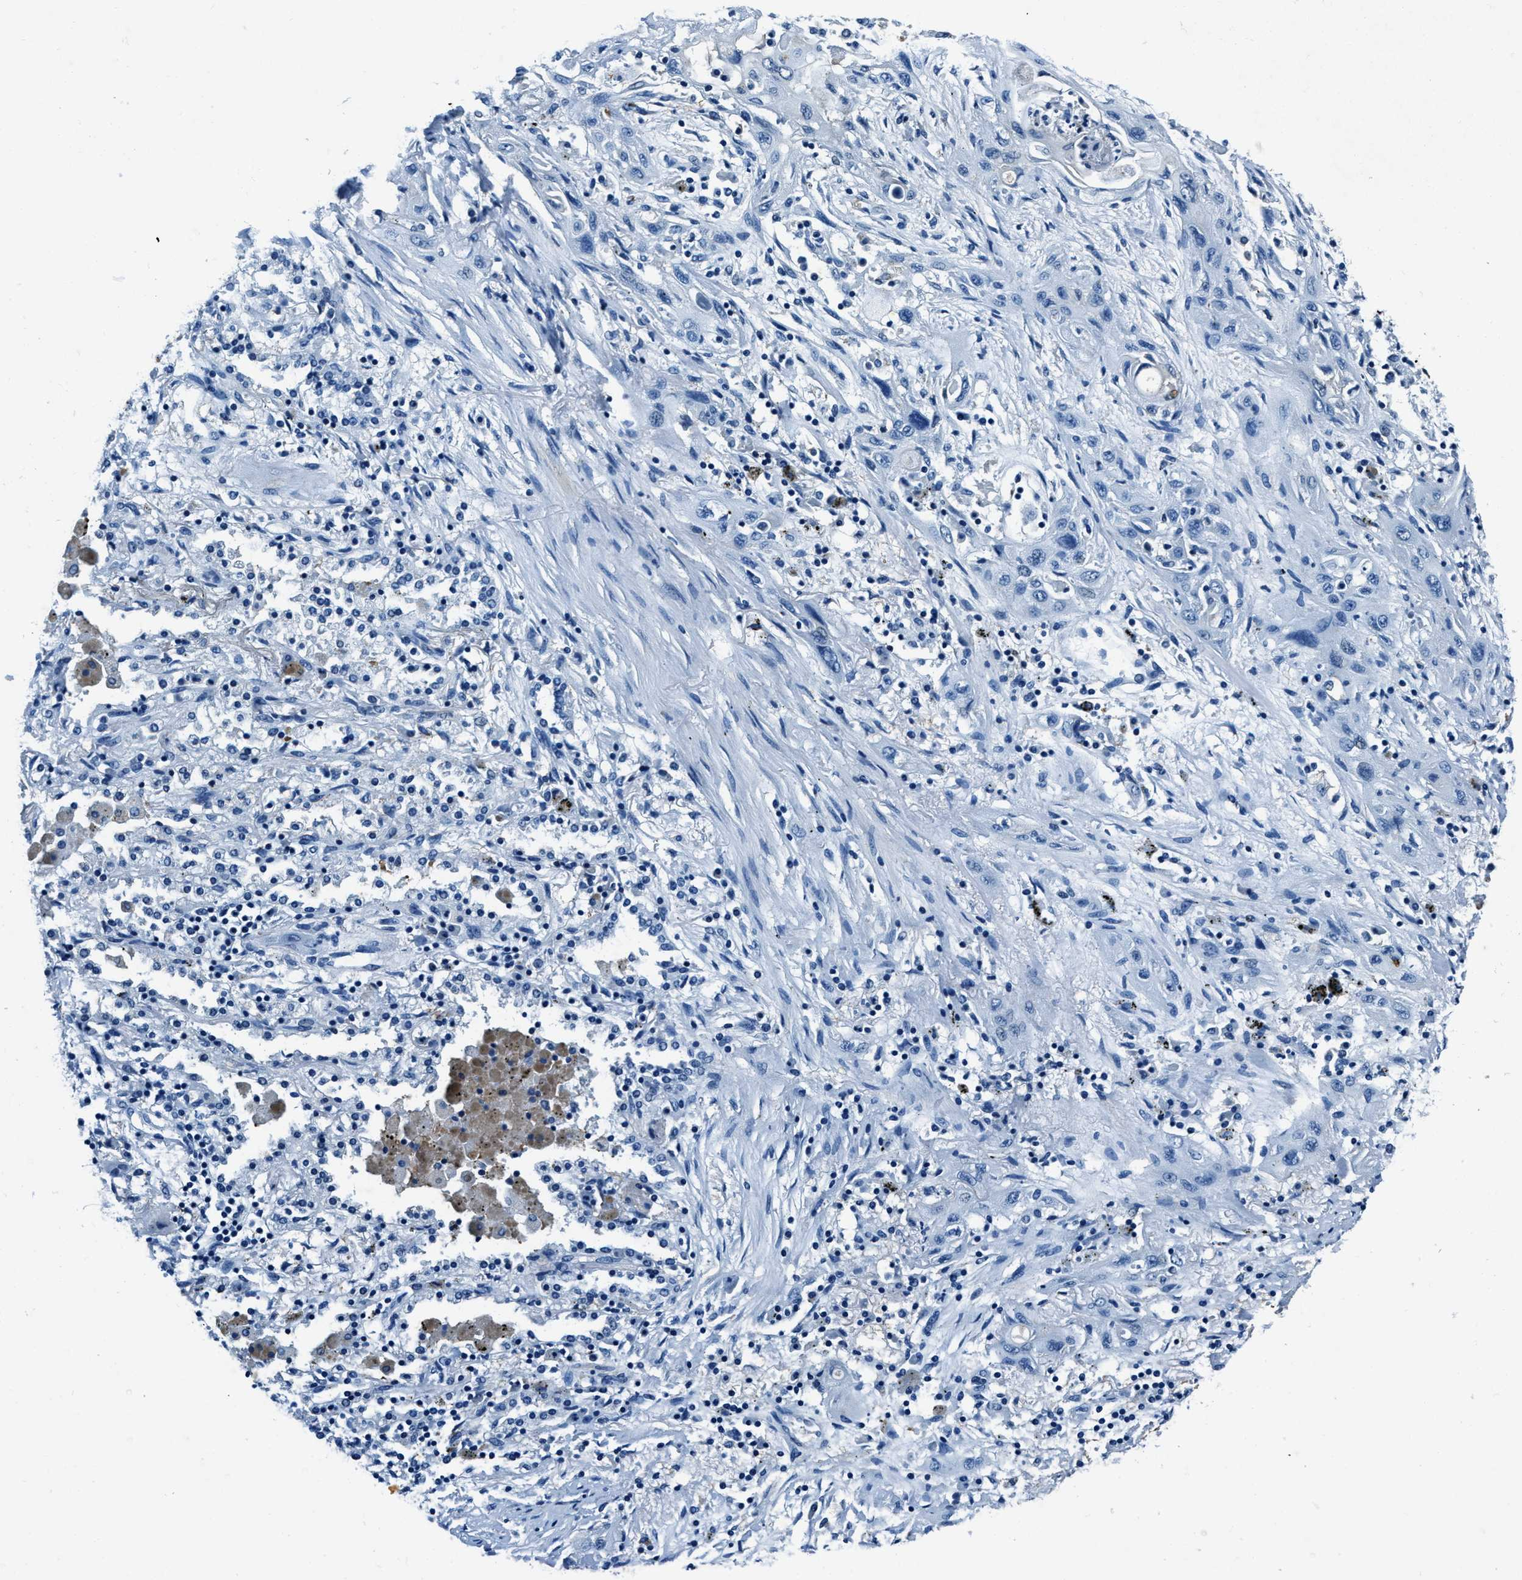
{"staining": {"intensity": "negative", "quantity": "none", "location": "none"}, "tissue": "lung cancer", "cell_type": "Tumor cells", "image_type": "cancer", "snomed": [{"axis": "morphology", "description": "Squamous cell carcinoma, NOS"}, {"axis": "topography", "description": "Lung"}], "caption": "This is an IHC image of human lung squamous cell carcinoma. There is no staining in tumor cells.", "gene": "PTPDC1", "patient": {"sex": "female", "age": 47}}